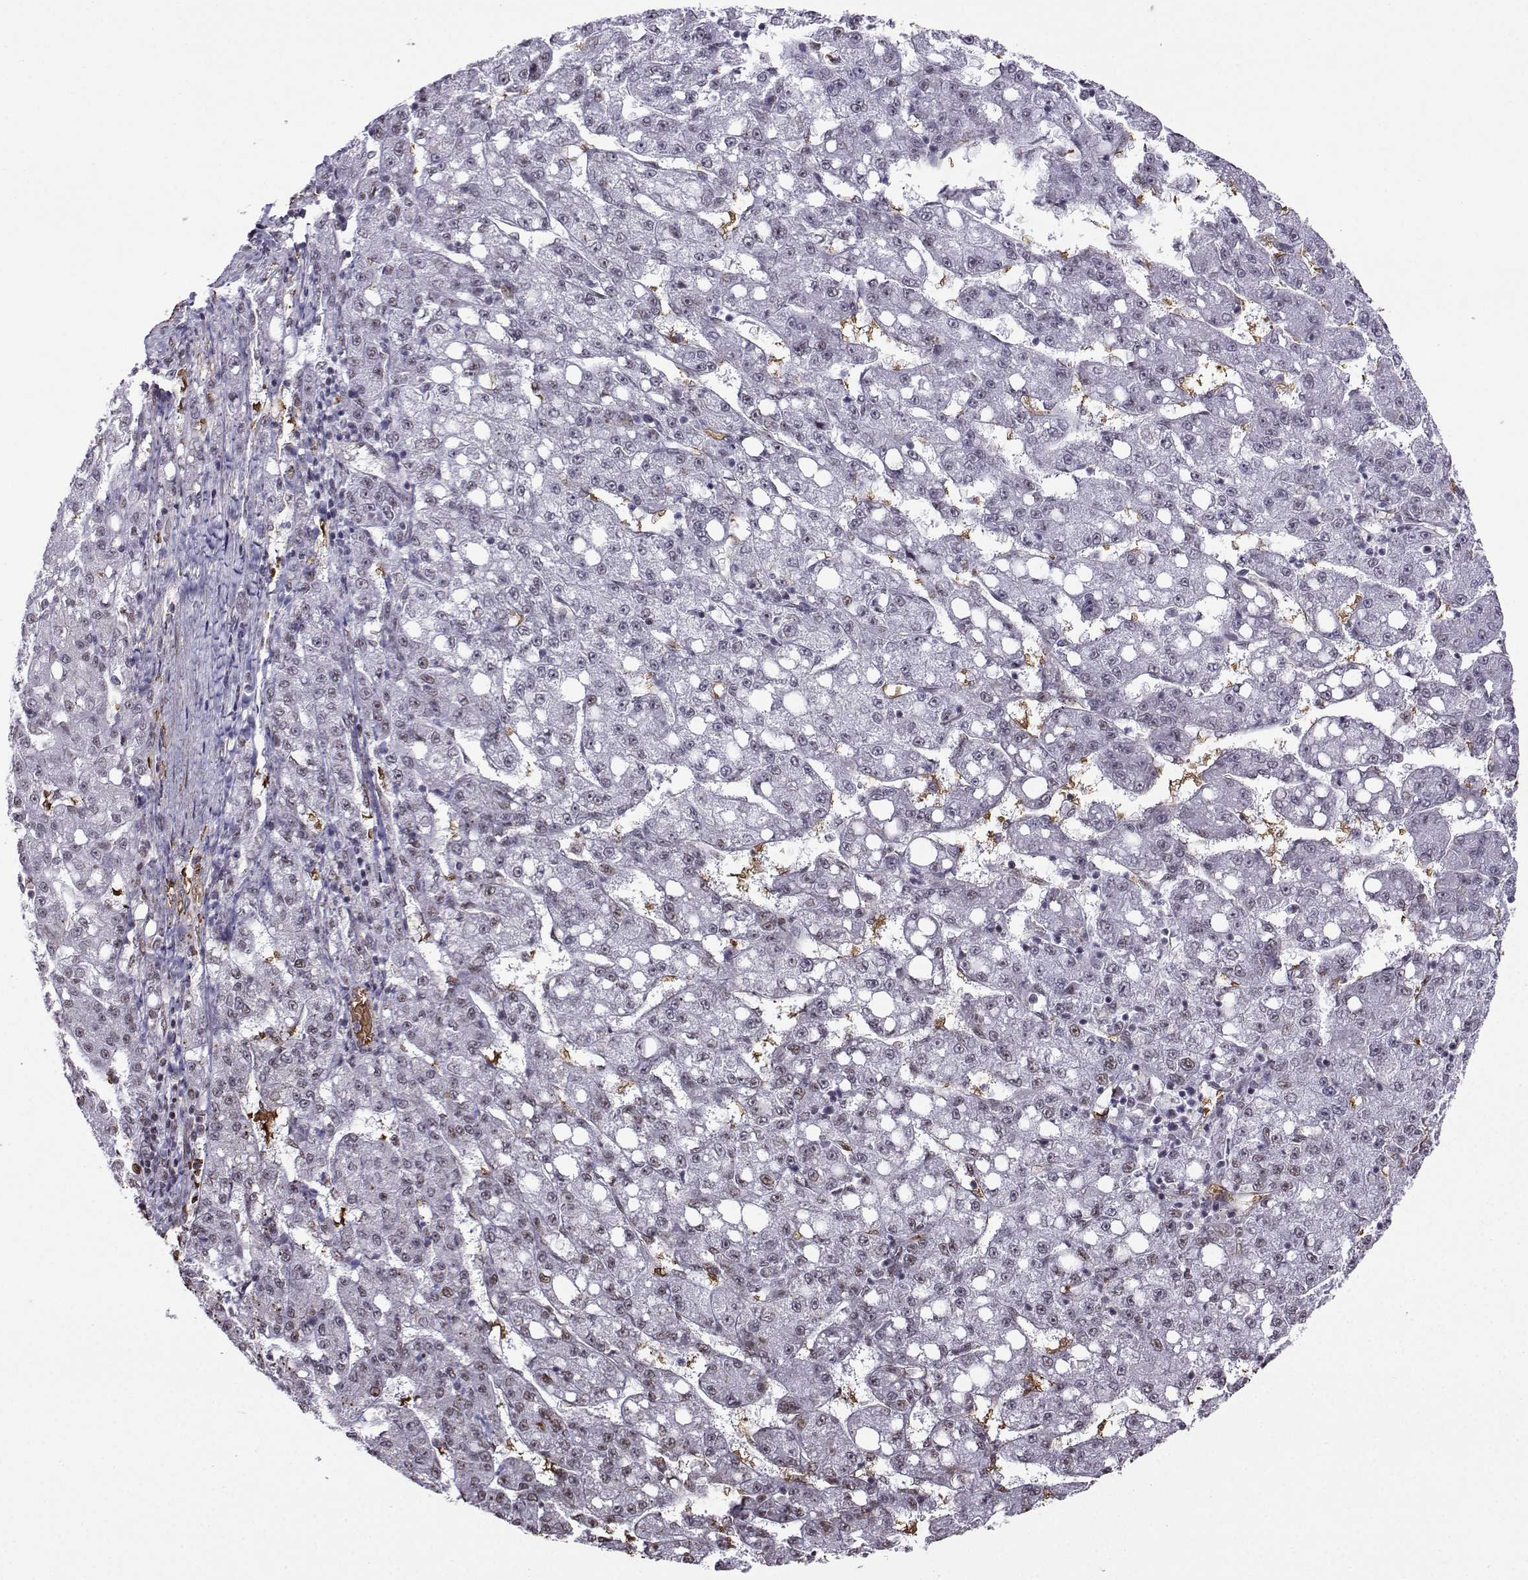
{"staining": {"intensity": "negative", "quantity": "none", "location": "none"}, "tissue": "liver cancer", "cell_type": "Tumor cells", "image_type": "cancer", "snomed": [{"axis": "morphology", "description": "Carcinoma, Hepatocellular, NOS"}, {"axis": "topography", "description": "Liver"}], "caption": "Immunohistochemistry (IHC) micrograph of neoplastic tissue: liver hepatocellular carcinoma stained with DAB (3,3'-diaminobenzidine) demonstrates no significant protein expression in tumor cells.", "gene": "CCNK", "patient": {"sex": "female", "age": 65}}